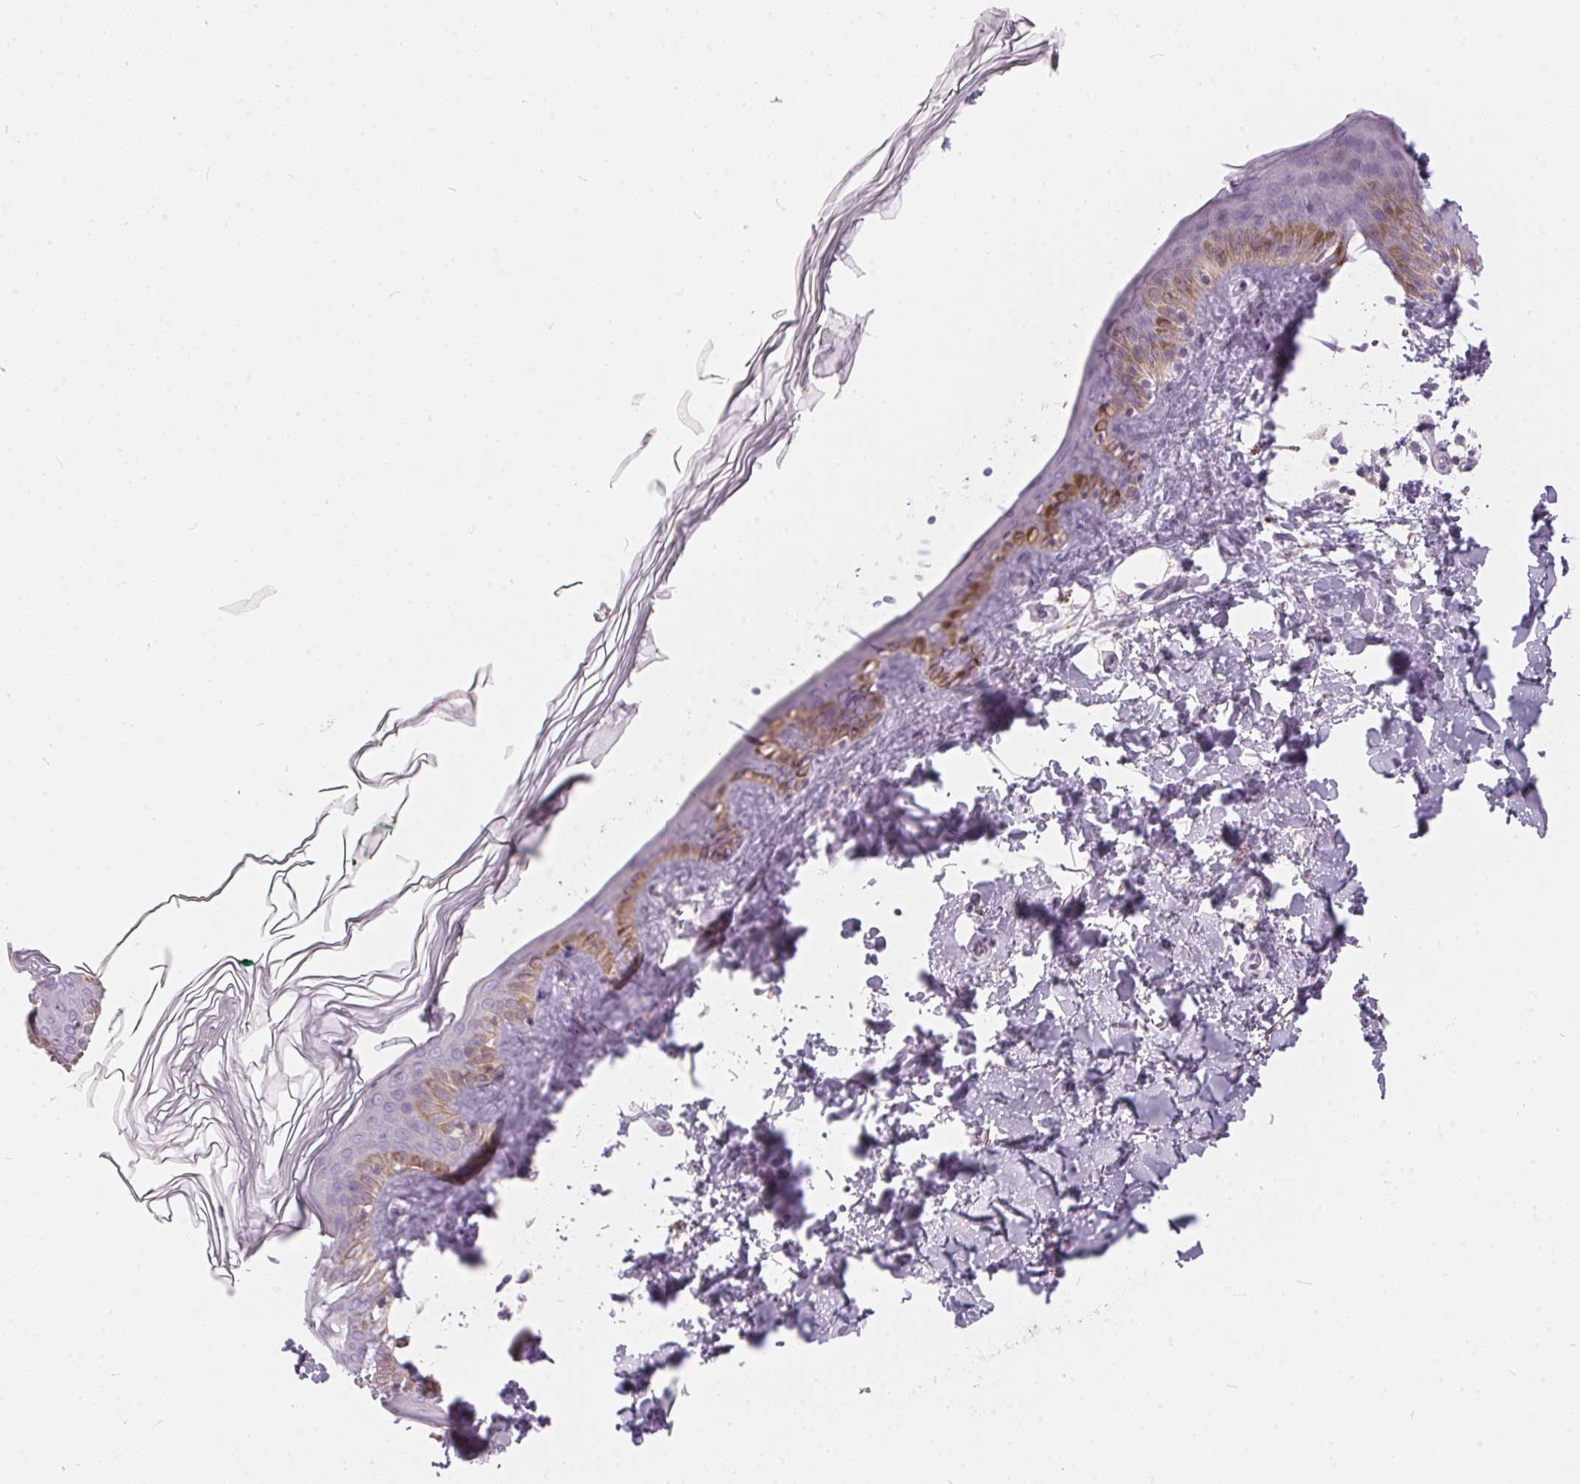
{"staining": {"intensity": "negative", "quantity": "none", "location": "none"}, "tissue": "skin", "cell_type": "Fibroblasts", "image_type": "normal", "snomed": [{"axis": "morphology", "description": "Normal tissue, NOS"}, {"axis": "topography", "description": "Skin"}, {"axis": "topography", "description": "Peripheral nerve tissue"}], "caption": "IHC of unremarkable human skin demonstrates no expression in fibroblasts. (Immunohistochemistry (ihc), brightfield microscopy, high magnification).", "gene": "SERPINB1", "patient": {"sex": "female", "age": 45}}